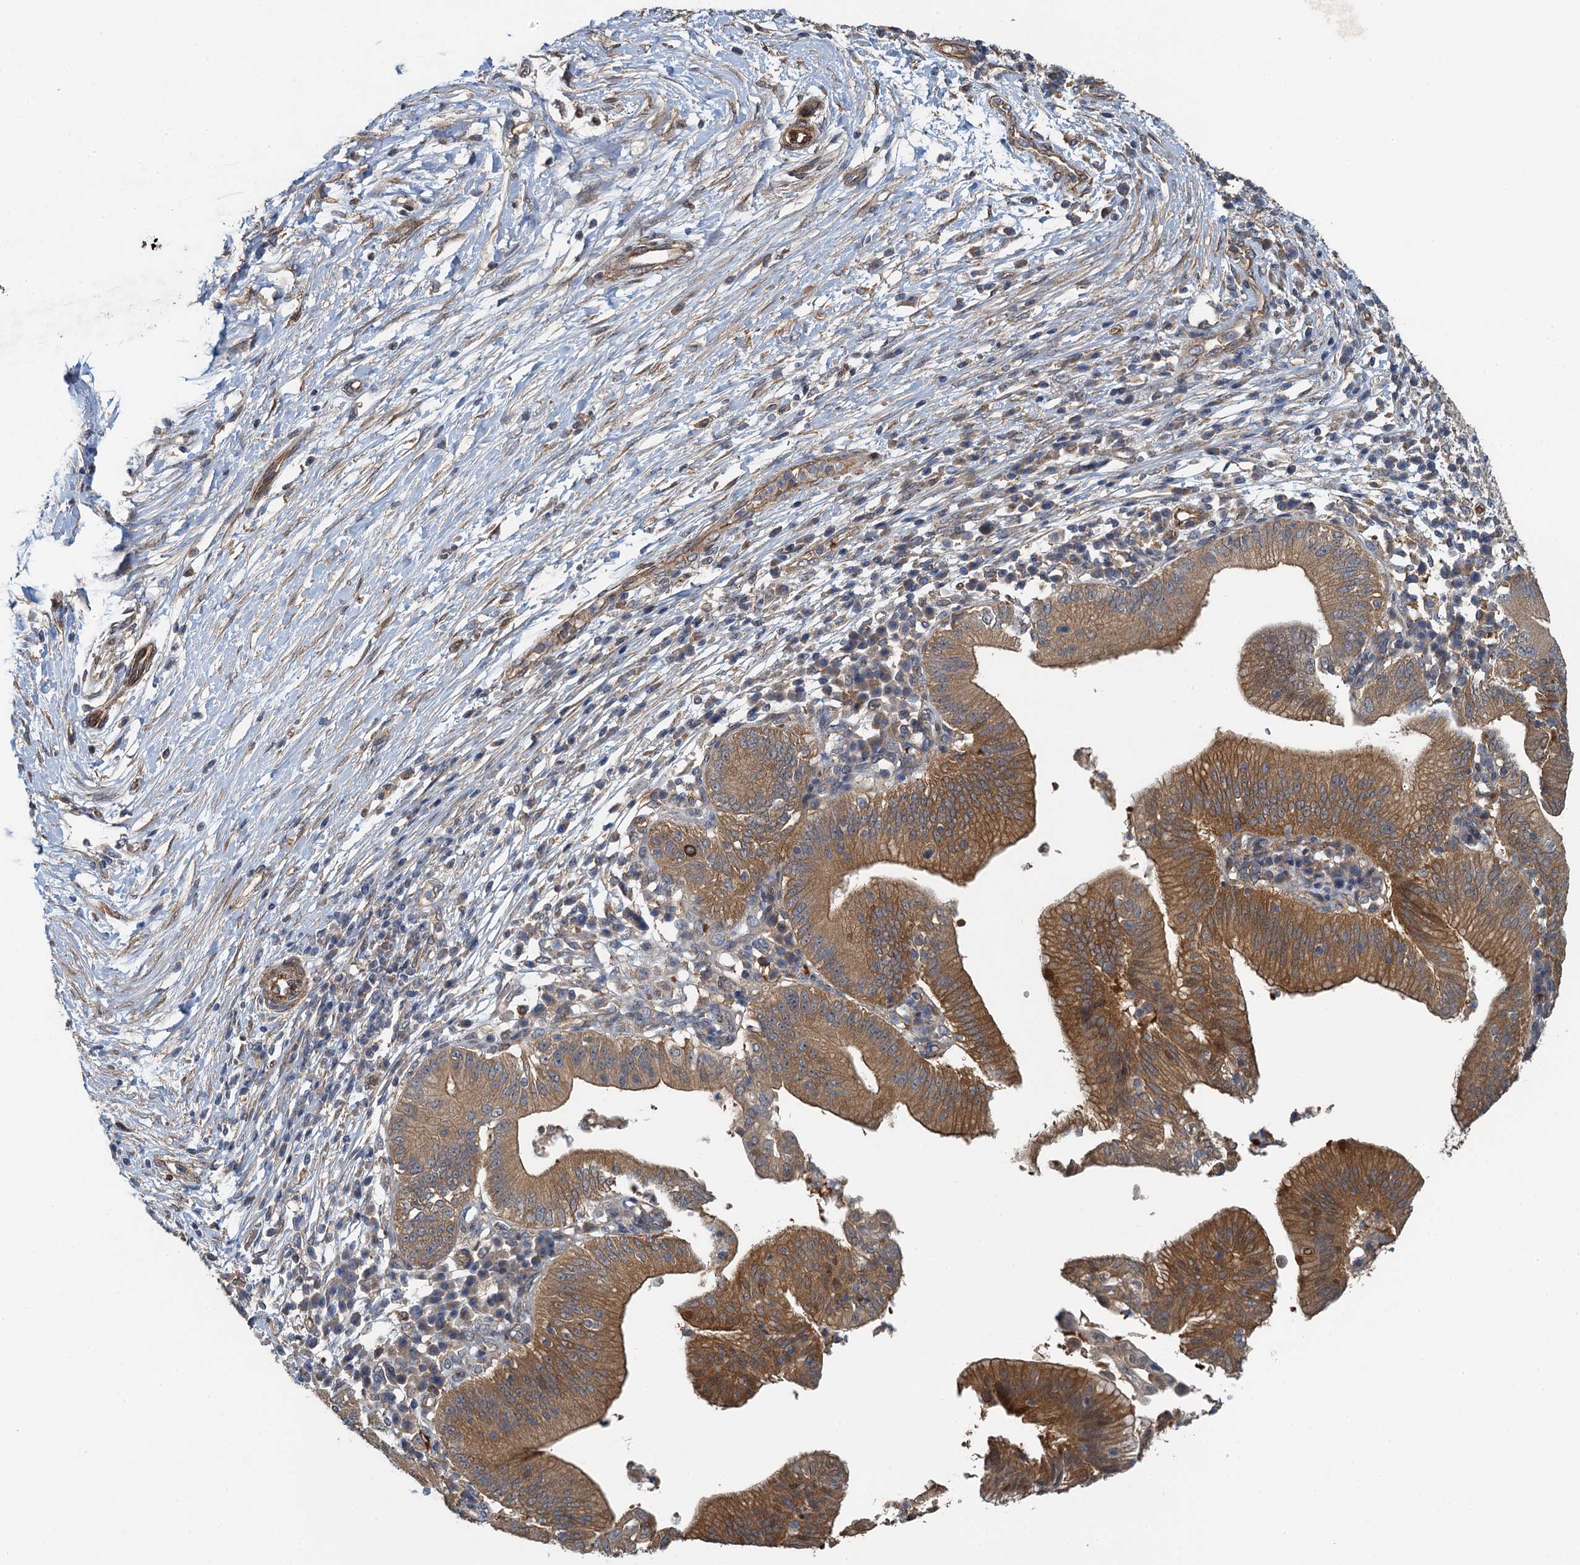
{"staining": {"intensity": "moderate", "quantity": ">75%", "location": "cytoplasmic/membranous"}, "tissue": "pancreatic cancer", "cell_type": "Tumor cells", "image_type": "cancer", "snomed": [{"axis": "morphology", "description": "Adenocarcinoma, NOS"}, {"axis": "topography", "description": "Pancreas"}], "caption": "IHC photomicrograph of adenocarcinoma (pancreatic) stained for a protein (brown), which exhibits medium levels of moderate cytoplasmic/membranous positivity in about >75% of tumor cells.", "gene": "RSAD2", "patient": {"sex": "male", "age": 68}}